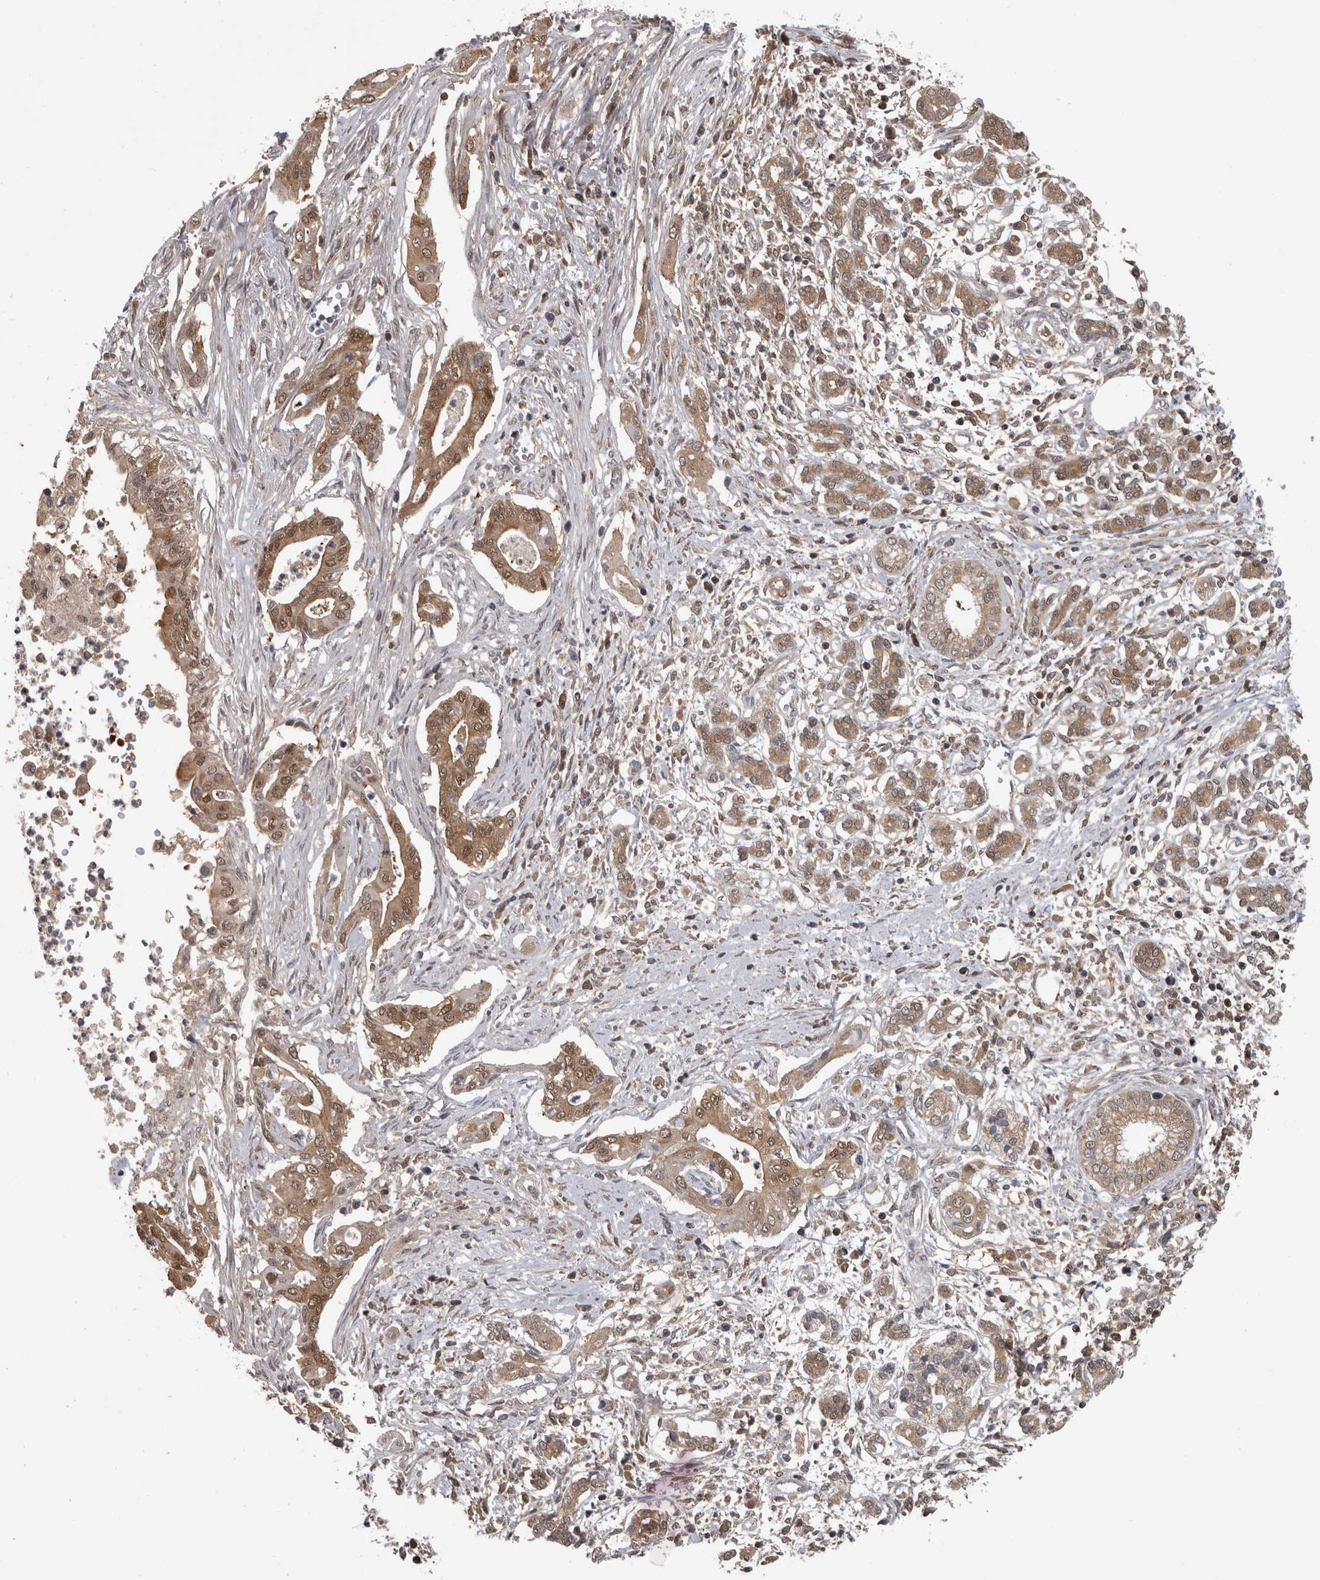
{"staining": {"intensity": "moderate", "quantity": ">75%", "location": "cytoplasmic/membranous"}, "tissue": "pancreatic cancer", "cell_type": "Tumor cells", "image_type": "cancer", "snomed": [{"axis": "morphology", "description": "Adenocarcinoma, NOS"}, {"axis": "topography", "description": "Pancreas"}], "caption": "High-magnification brightfield microscopy of pancreatic cancer stained with DAB (3,3'-diaminobenzidine) (brown) and counterstained with hematoxylin (blue). tumor cells exhibit moderate cytoplasmic/membranous positivity is identified in approximately>75% of cells. Using DAB (3,3'-diaminobenzidine) (brown) and hematoxylin (blue) stains, captured at high magnification using brightfield microscopy.", "gene": "APRT", "patient": {"sex": "male", "age": 58}}